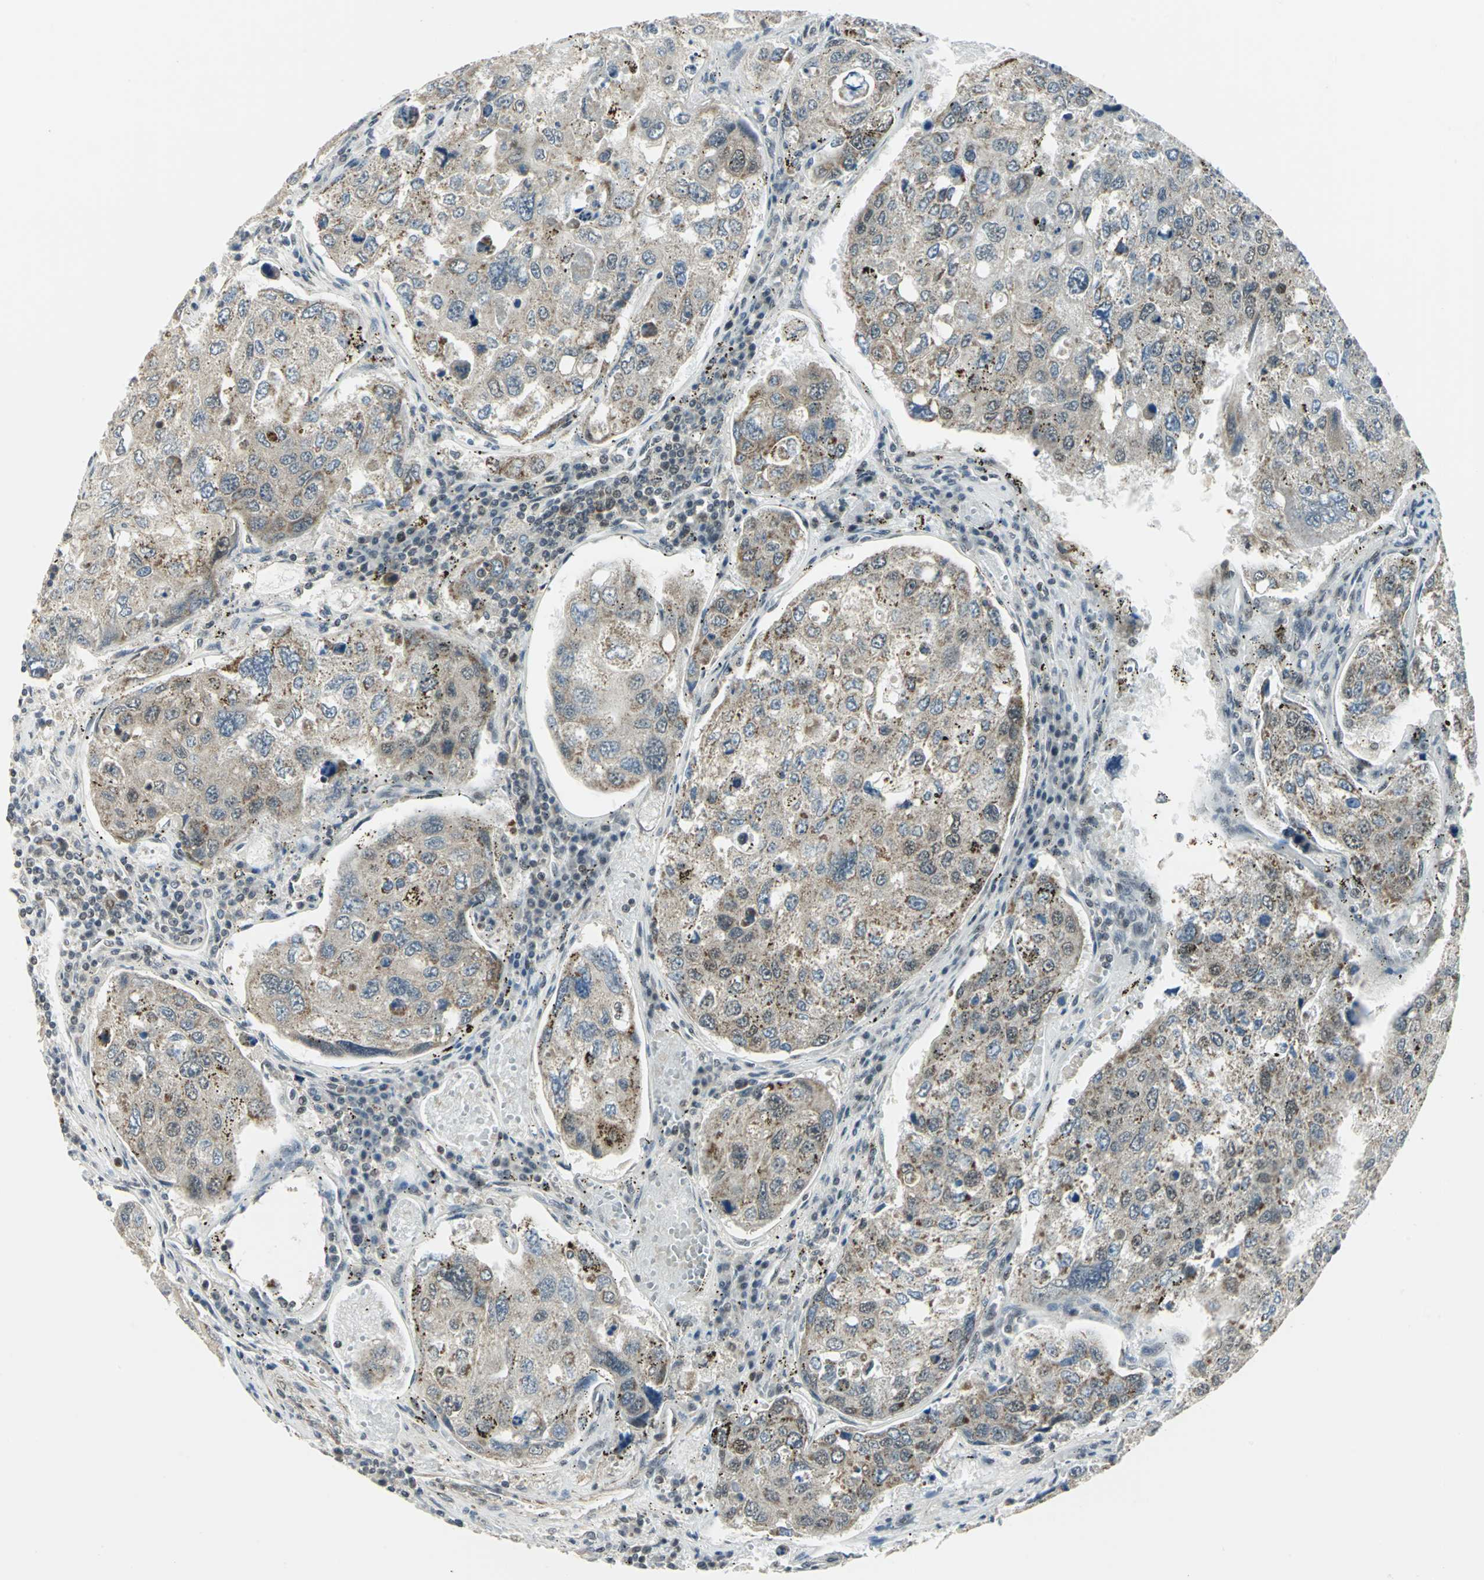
{"staining": {"intensity": "weak", "quantity": ">75%", "location": "cytoplasmic/membranous,nuclear"}, "tissue": "urothelial cancer", "cell_type": "Tumor cells", "image_type": "cancer", "snomed": [{"axis": "morphology", "description": "Urothelial carcinoma, High grade"}, {"axis": "topography", "description": "Lymph node"}, {"axis": "topography", "description": "Urinary bladder"}], "caption": "Urothelial cancer stained with IHC exhibits weak cytoplasmic/membranous and nuclear positivity in about >75% of tumor cells.", "gene": "MTA1", "patient": {"sex": "male", "age": 51}}